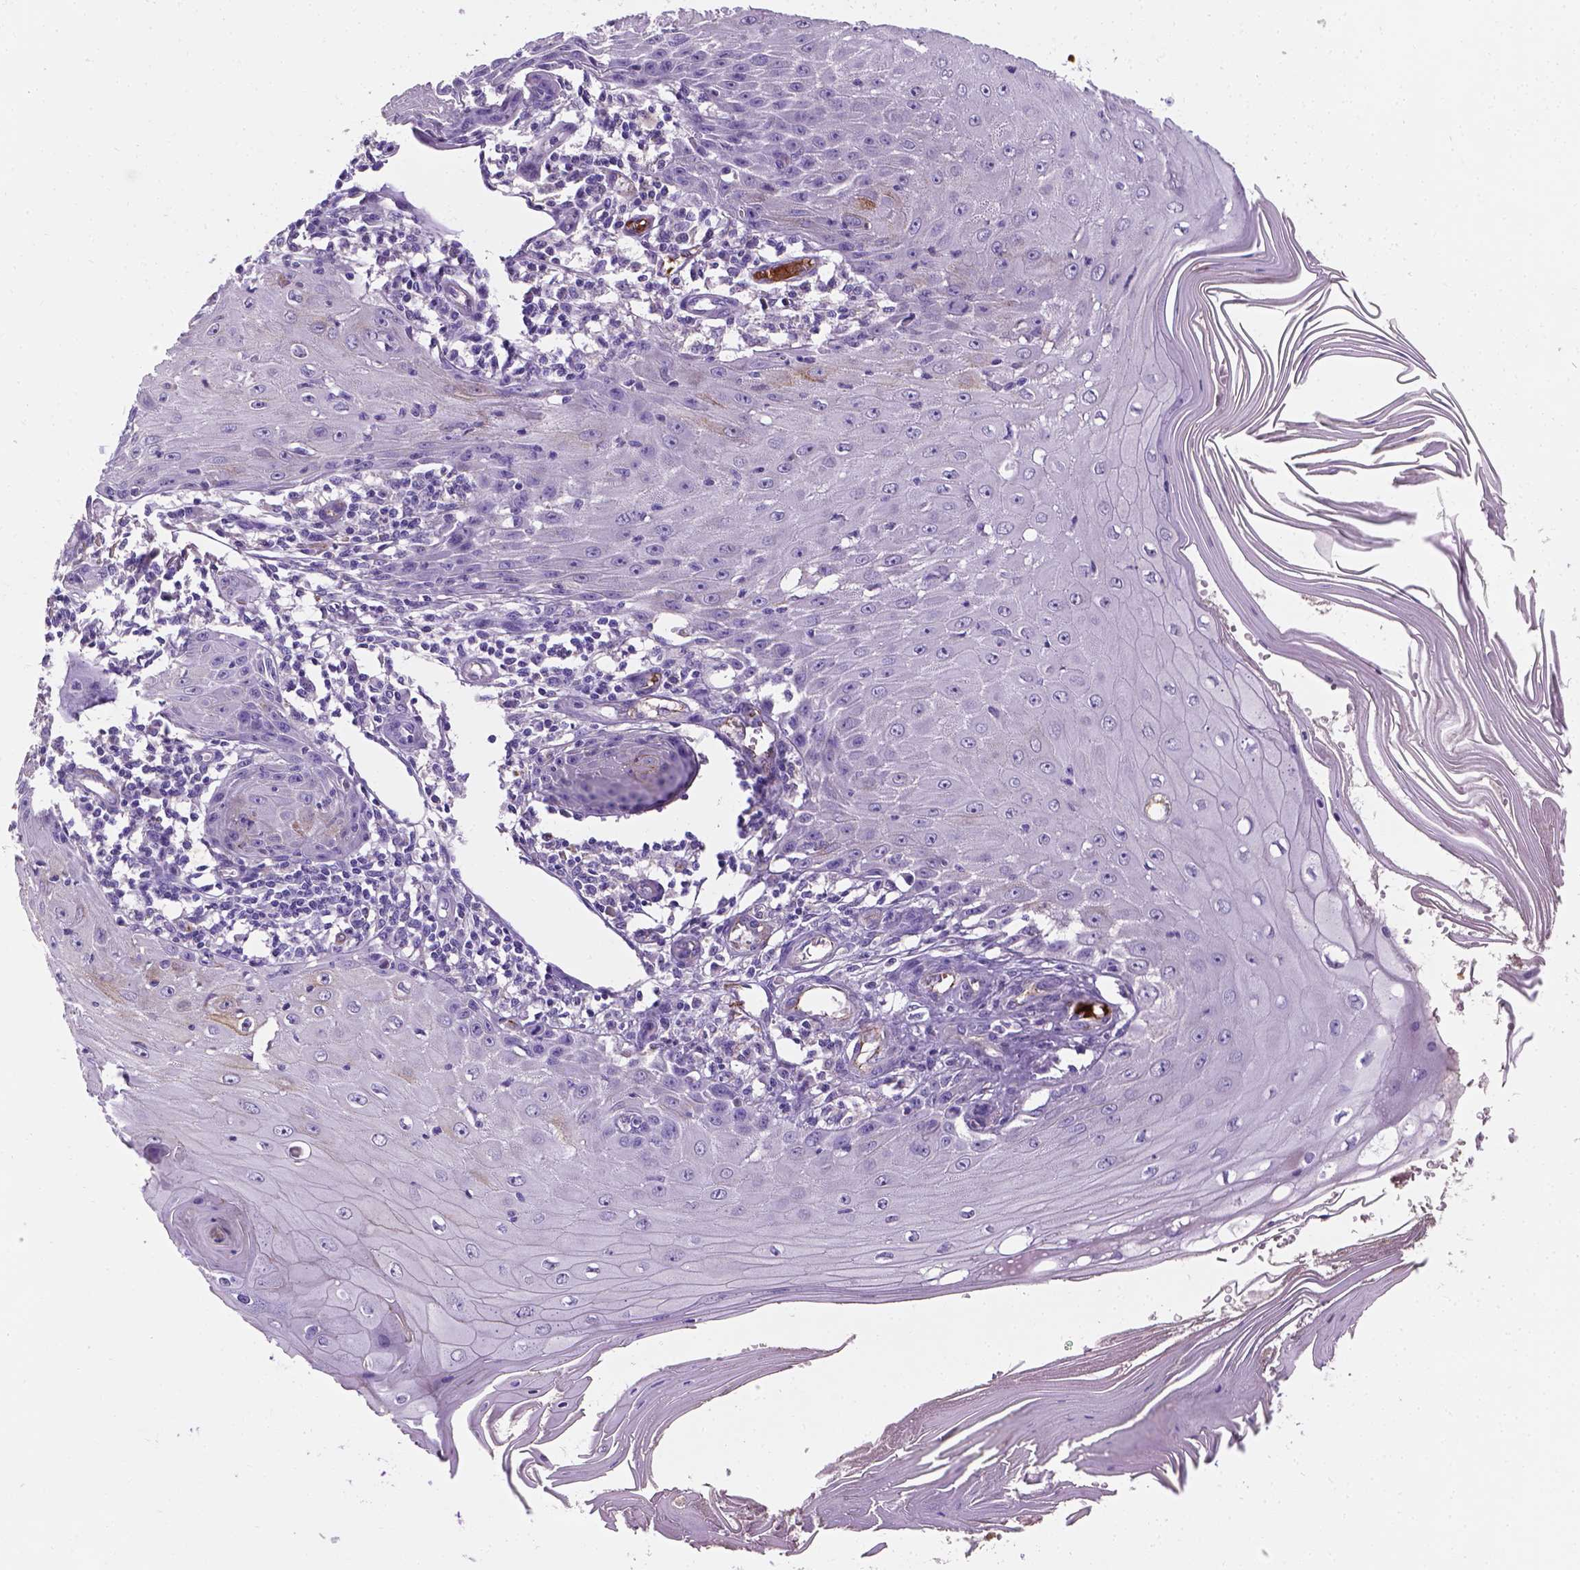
{"staining": {"intensity": "negative", "quantity": "none", "location": "none"}, "tissue": "skin cancer", "cell_type": "Tumor cells", "image_type": "cancer", "snomed": [{"axis": "morphology", "description": "Squamous cell carcinoma, NOS"}, {"axis": "topography", "description": "Skin"}], "caption": "An immunohistochemistry histopathology image of squamous cell carcinoma (skin) is shown. There is no staining in tumor cells of squamous cell carcinoma (skin).", "gene": "APOE", "patient": {"sex": "female", "age": 73}}